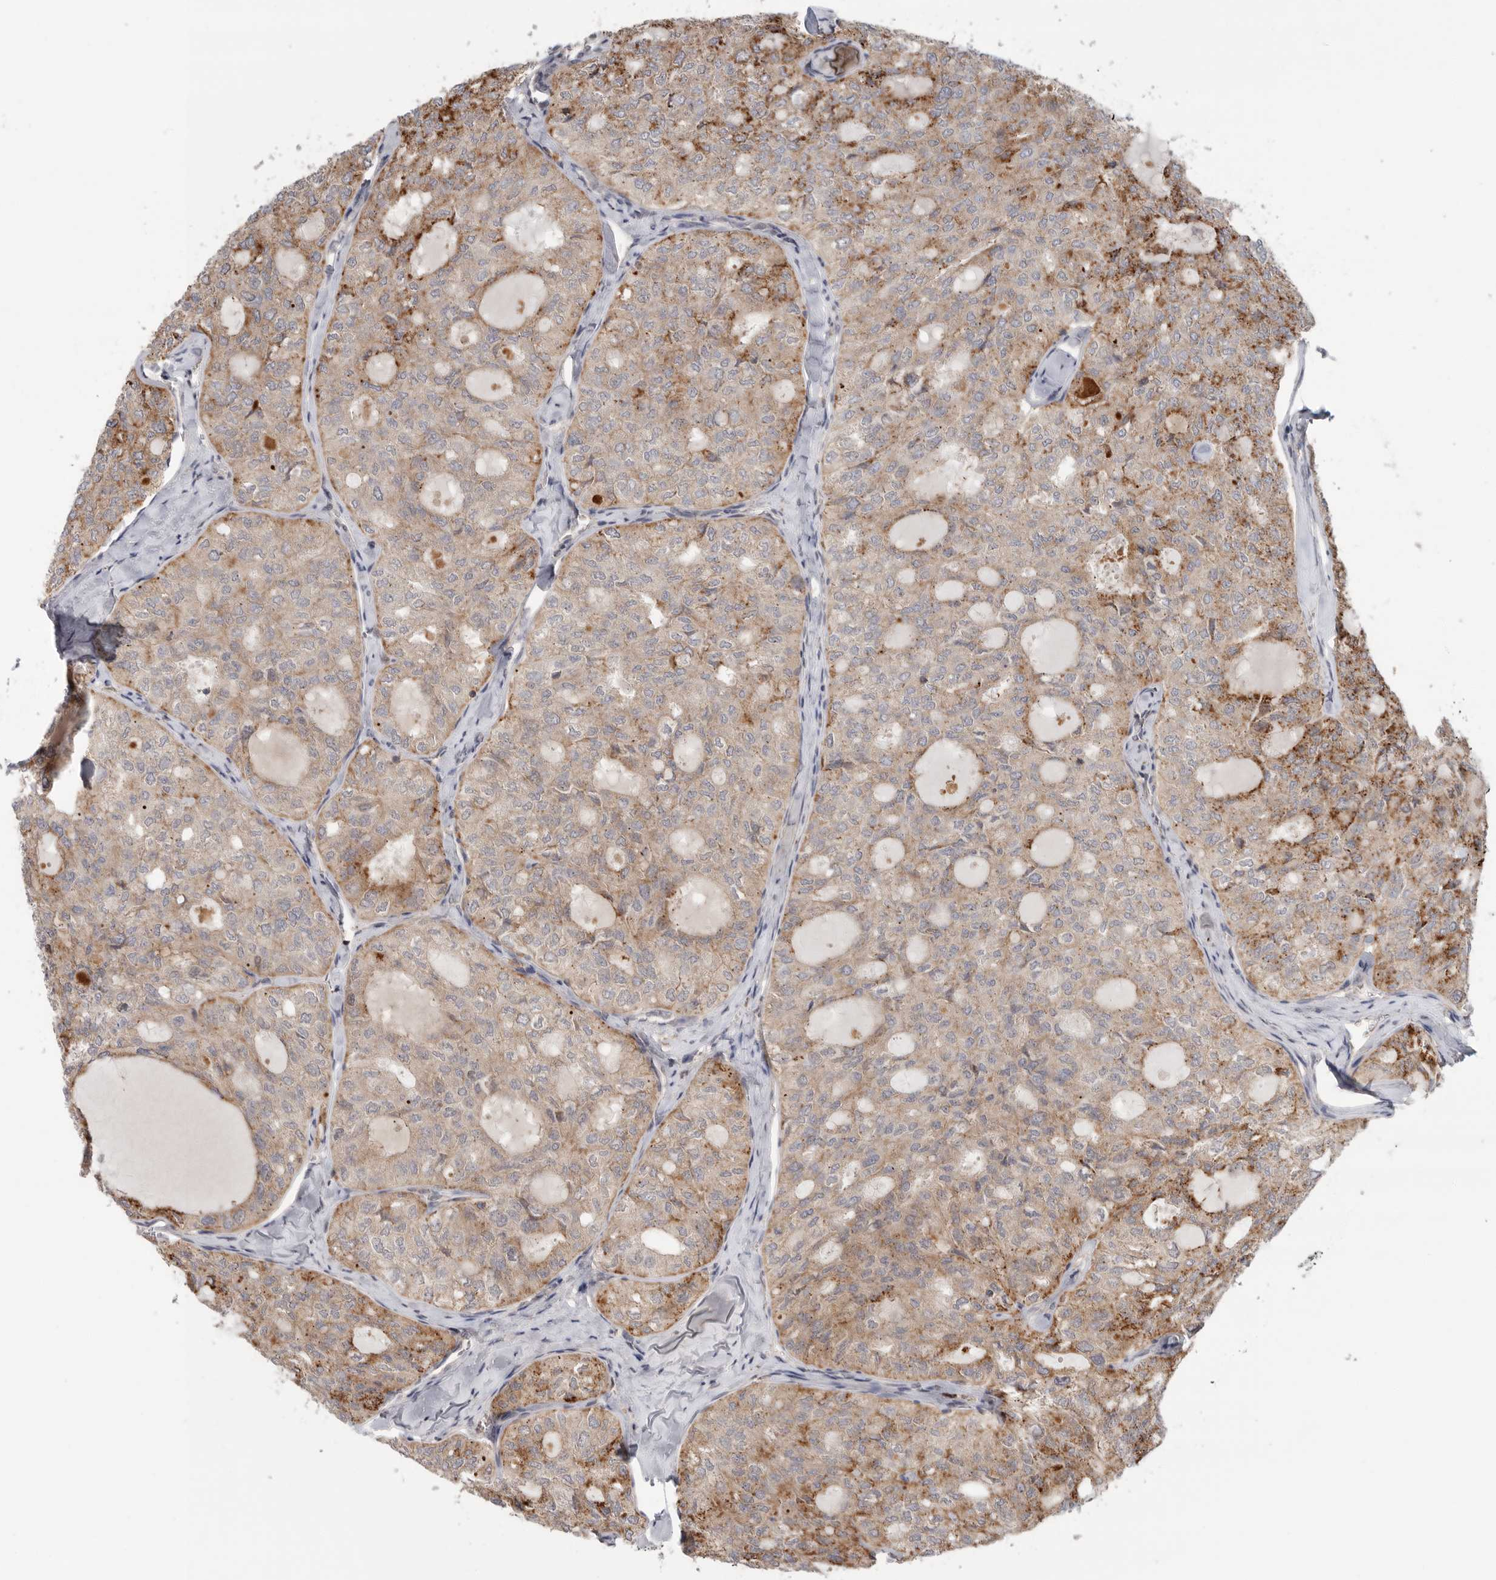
{"staining": {"intensity": "moderate", "quantity": "25%-75%", "location": "cytoplasmic/membranous"}, "tissue": "thyroid cancer", "cell_type": "Tumor cells", "image_type": "cancer", "snomed": [{"axis": "morphology", "description": "Follicular adenoma carcinoma, NOS"}, {"axis": "topography", "description": "Thyroid gland"}], "caption": "Thyroid follicular adenoma carcinoma tissue demonstrates moderate cytoplasmic/membranous staining in about 25%-75% of tumor cells (IHC, brightfield microscopy, high magnification).", "gene": "KLK5", "patient": {"sex": "male", "age": 75}}